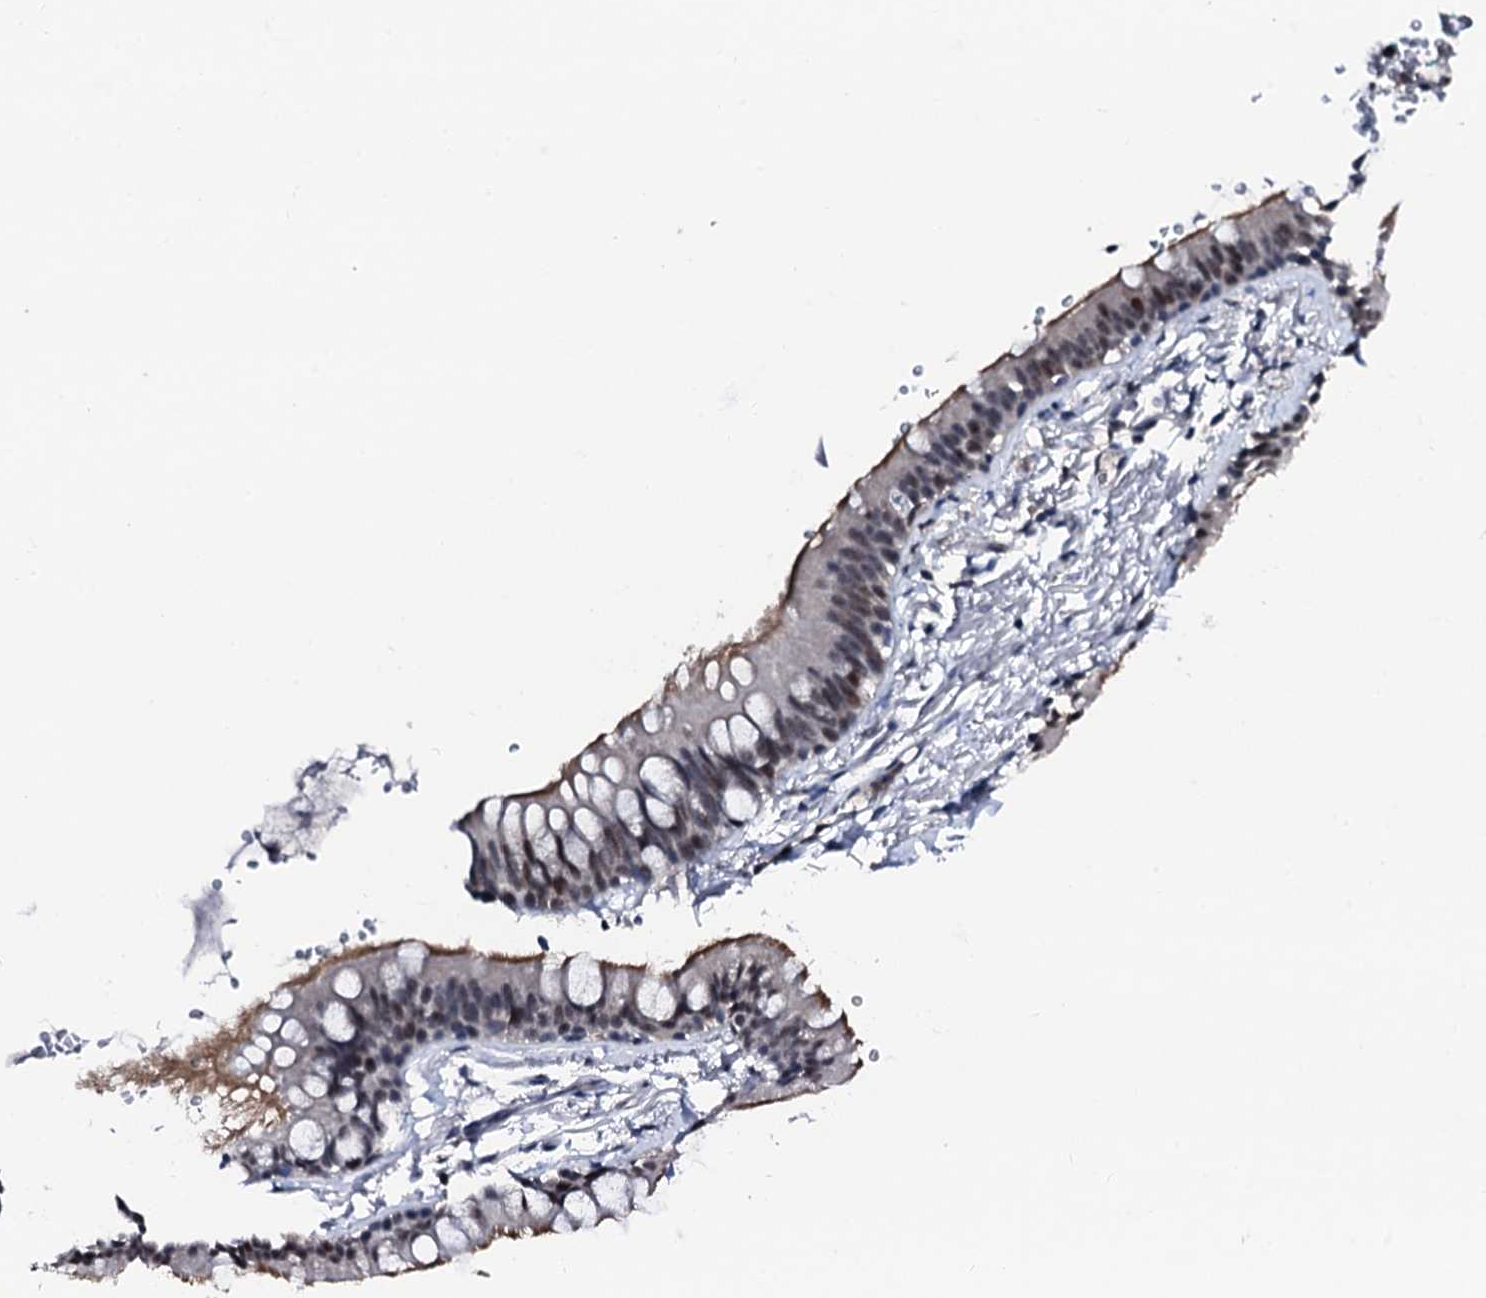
{"staining": {"intensity": "negative", "quantity": "none", "location": "none"}, "tissue": "adipose tissue", "cell_type": "Adipocytes", "image_type": "normal", "snomed": [{"axis": "morphology", "description": "Normal tissue, NOS"}, {"axis": "topography", "description": "Lymph node"}, {"axis": "topography", "description": "Bronchus"}], "caption": "Immunohistochemistry of benign adipose tissue exhibits no positivity in adipocytes. (Stains: DAB (3,3'-diaminobenzidine) immunohistochemistry with hematoxylin counter stain, Microscopy: brightfield microscopy at high magnification).", "gene": "TRAFD1", "patient": {"sex": "male", "age": 63}}